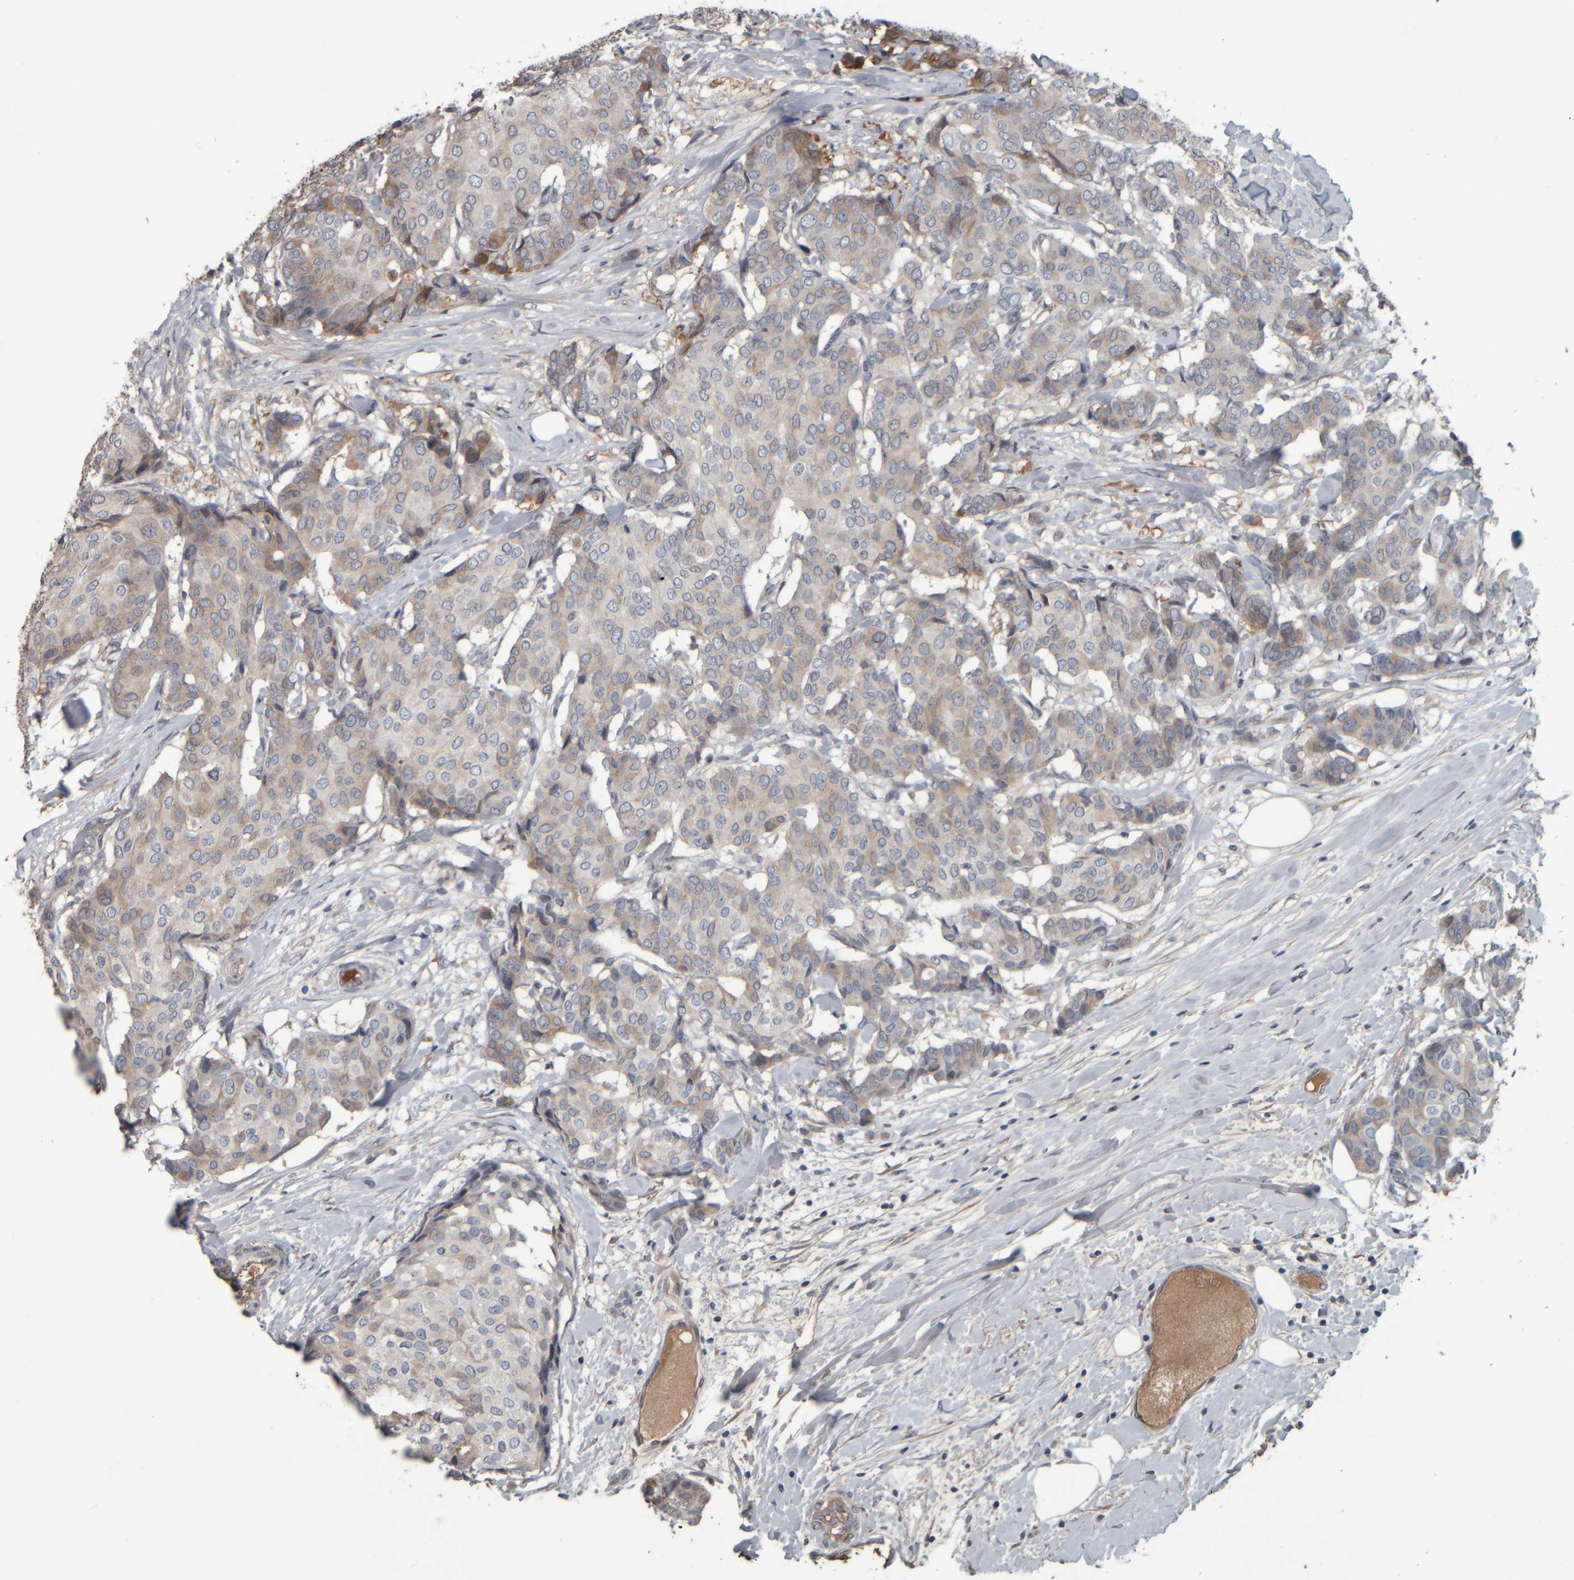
{"staining": {"intensity": "weak", "quantity": ">75%", "location": "cytoplasmic/membranous"}, "tissue": "breast cancer", "cell_type": "Tumor cells", "image_type": "cancer", "snomed": [{"axis": "morphology", "description": "Duct carcinoma"}, {"axis": "topography", "description": "Breast"}], "caption": "Immunohistochemical staining of human infiltrating ductal carcinoma (breast) exhibits low levels of weak cytoplasmic/membranous protein positivity in about >75% of tumor cells.", "gene": "CAVIN4", "patient": {"sex": "female", "age": 75}}